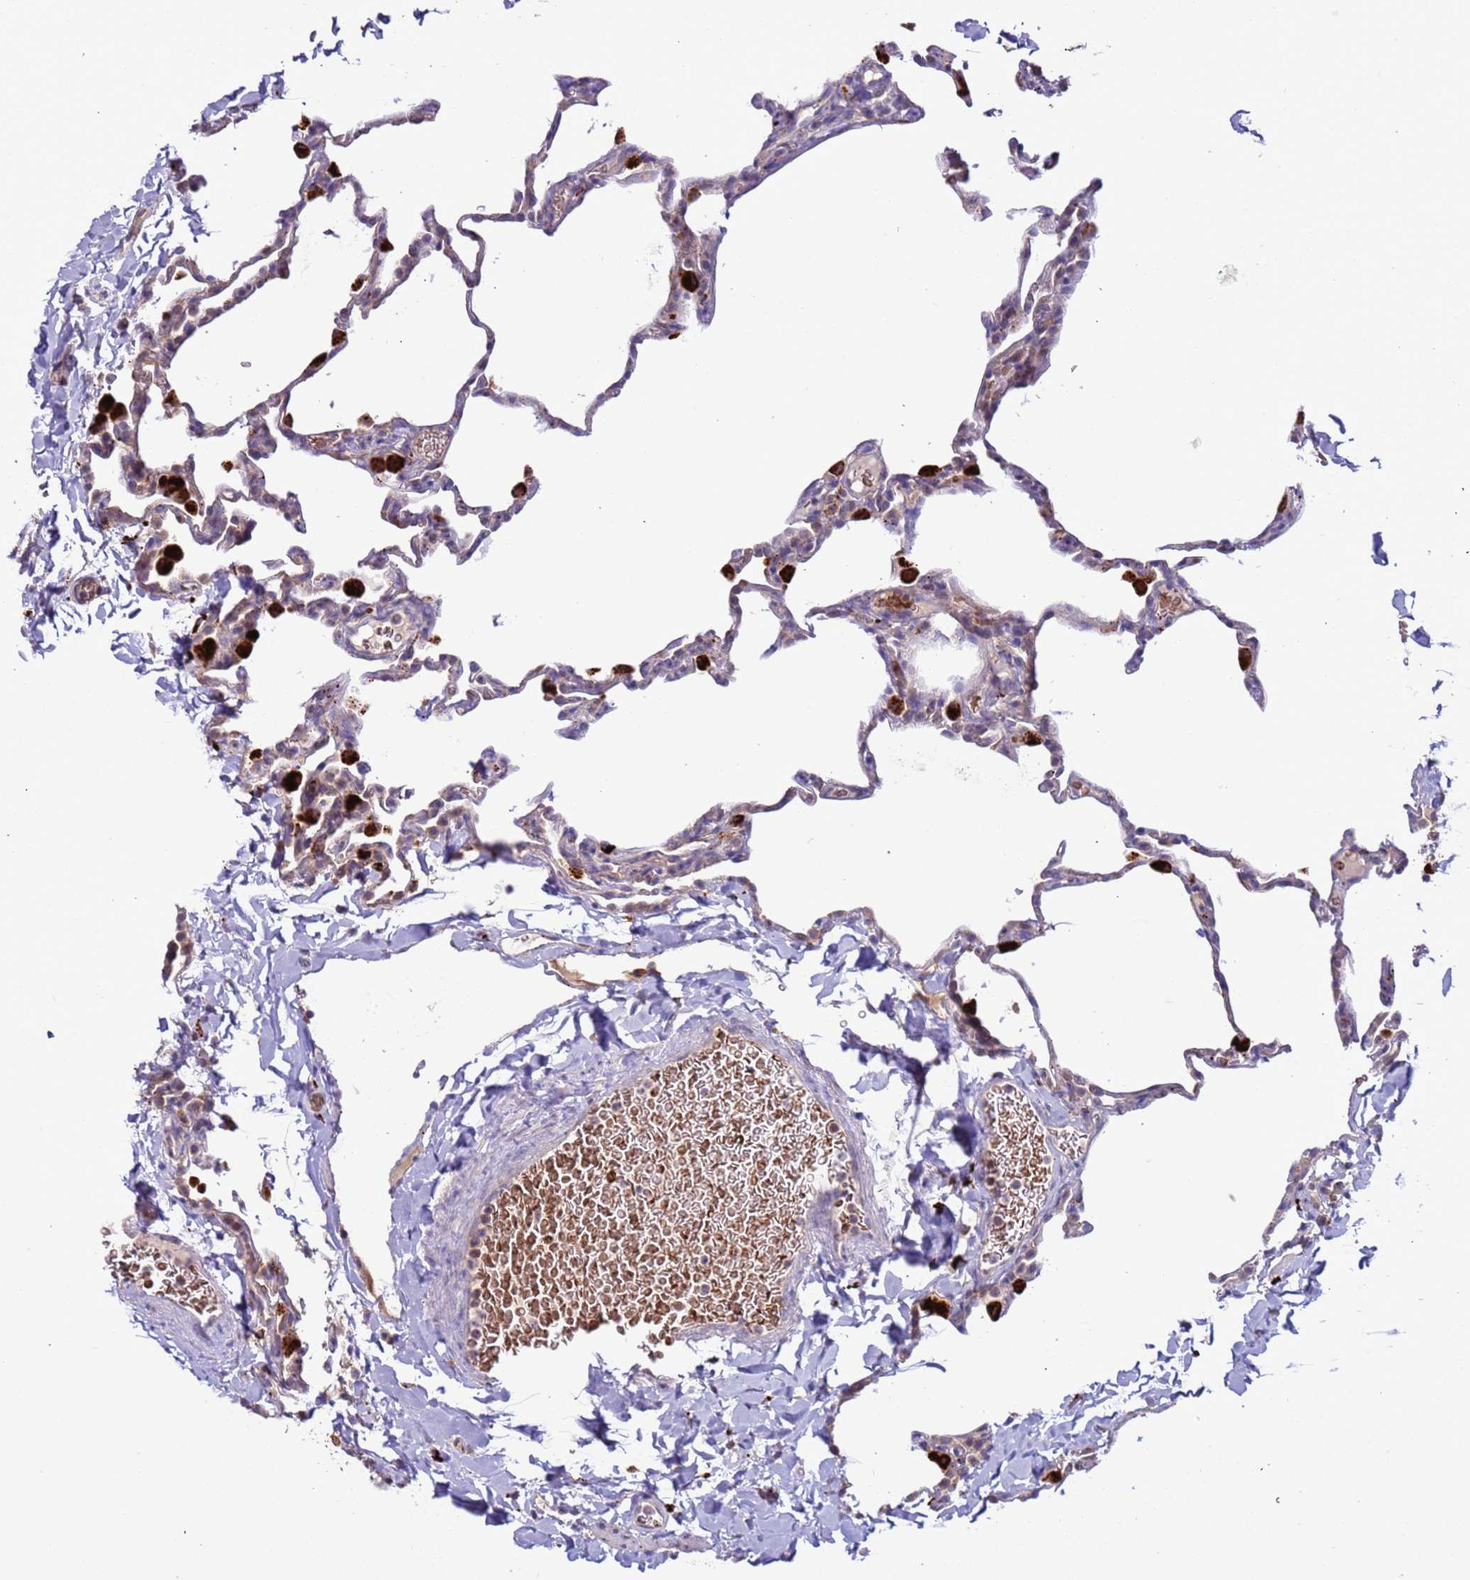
{"staining": {"intensity": "strong", "quantity": "<25%", "location": "cytoplasmic/membranous"}, "tissue": "lung", "cell_type": "Alveolar cells", "image_type": "normal", "snomed": [{"axis": "morphology", "description": "Normal tissue, NOS"}, {"axis": "topography", "description": "Lung"}], "caption": "Immunohistochemical staining of normal lung reveals strong cytoplasmic/membranous protein staining in about <25% of alveolar cells.", "gene": "VPS36", "patient": {"sex": "male", "age": 20}}